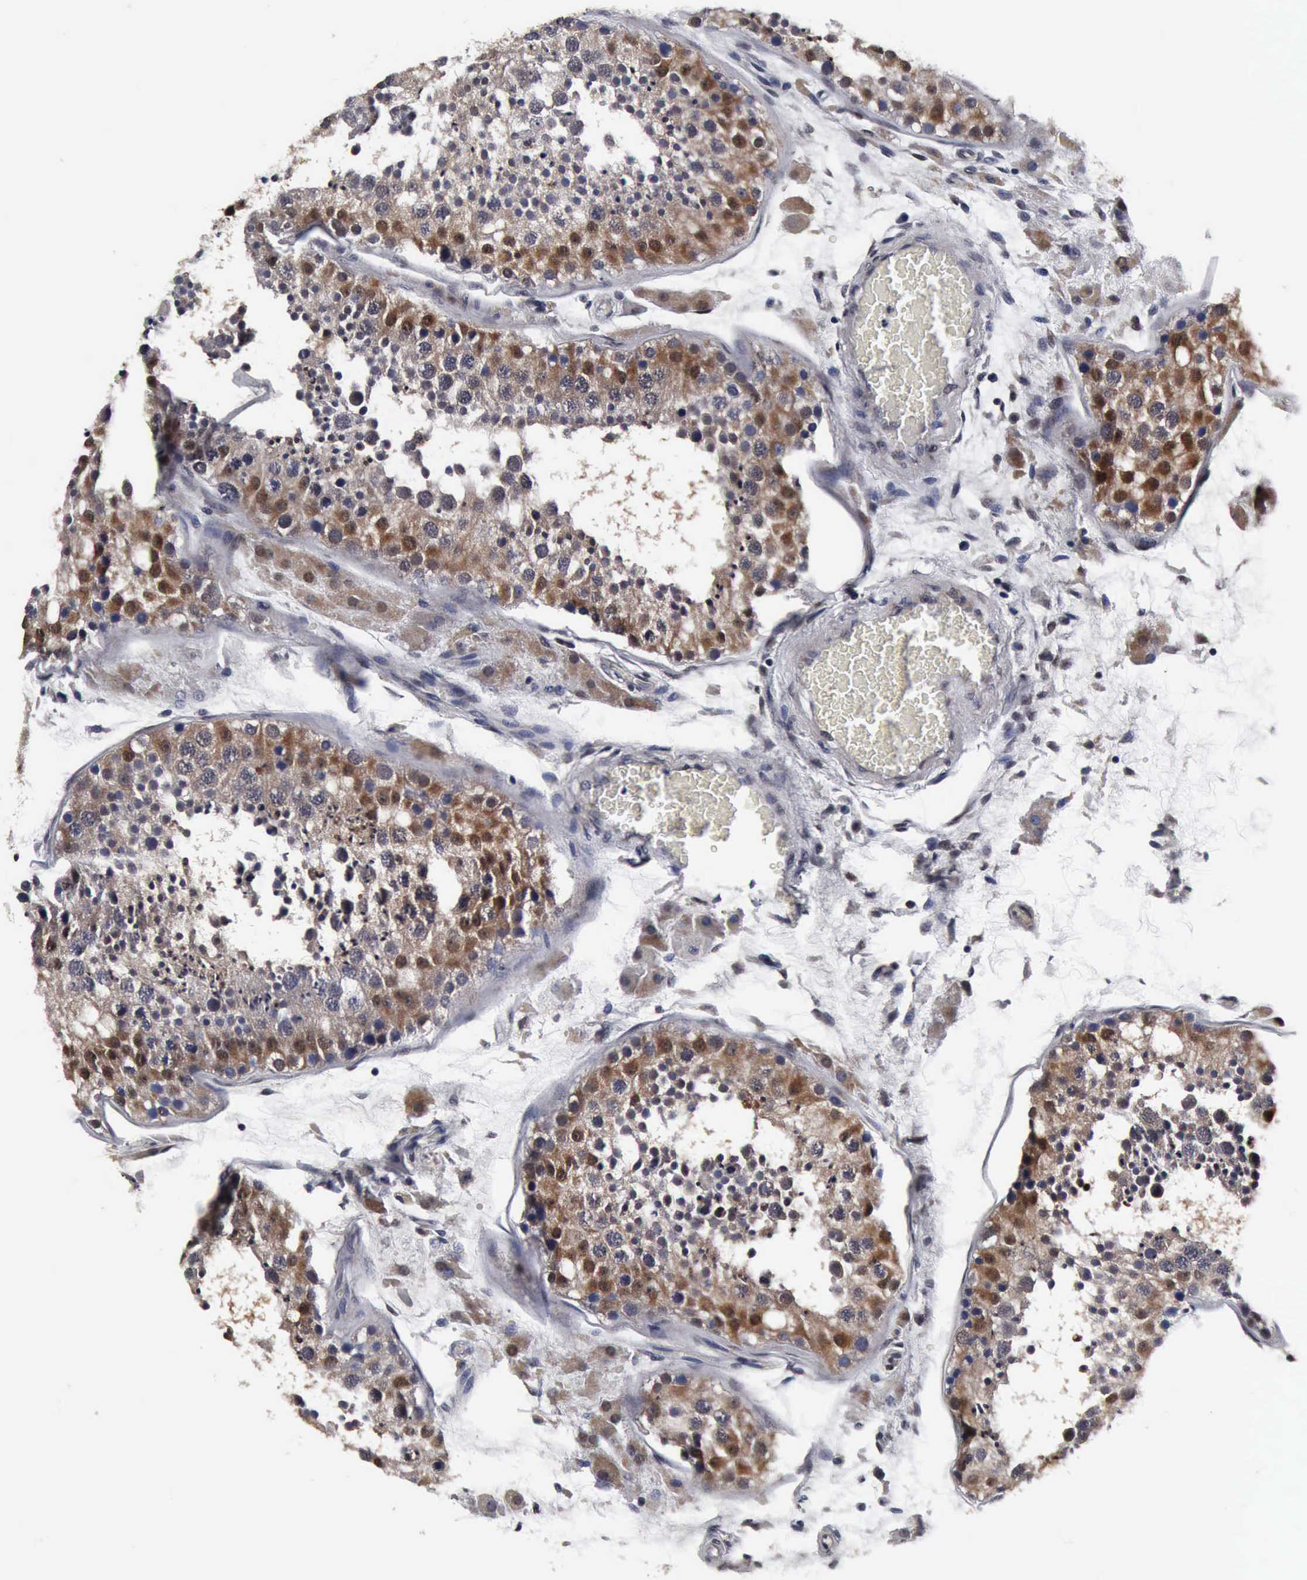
{"staining": {"intensity": "moderate", "quantity": ">75%", "location": "cytoplasmic/membranous,nuclear"}, "tissue": "testis", "cell_type": "Cells in seminiferous ducts", "image_type": "normal", "snomed": [{"axis": "morphology", "description": "Normal tissue, NOS"}, {"axis": "topography", "description": "Testis"}], "caption": "This is an image of immunohistochemistry (IHC) staining of normal testis, which shows moderate positivity in the cytoplasmic/membranous,nuclear of cells in seminiferous ducts.", "gene": "UBC", "patient": {"sex": "male", "age": 26}}